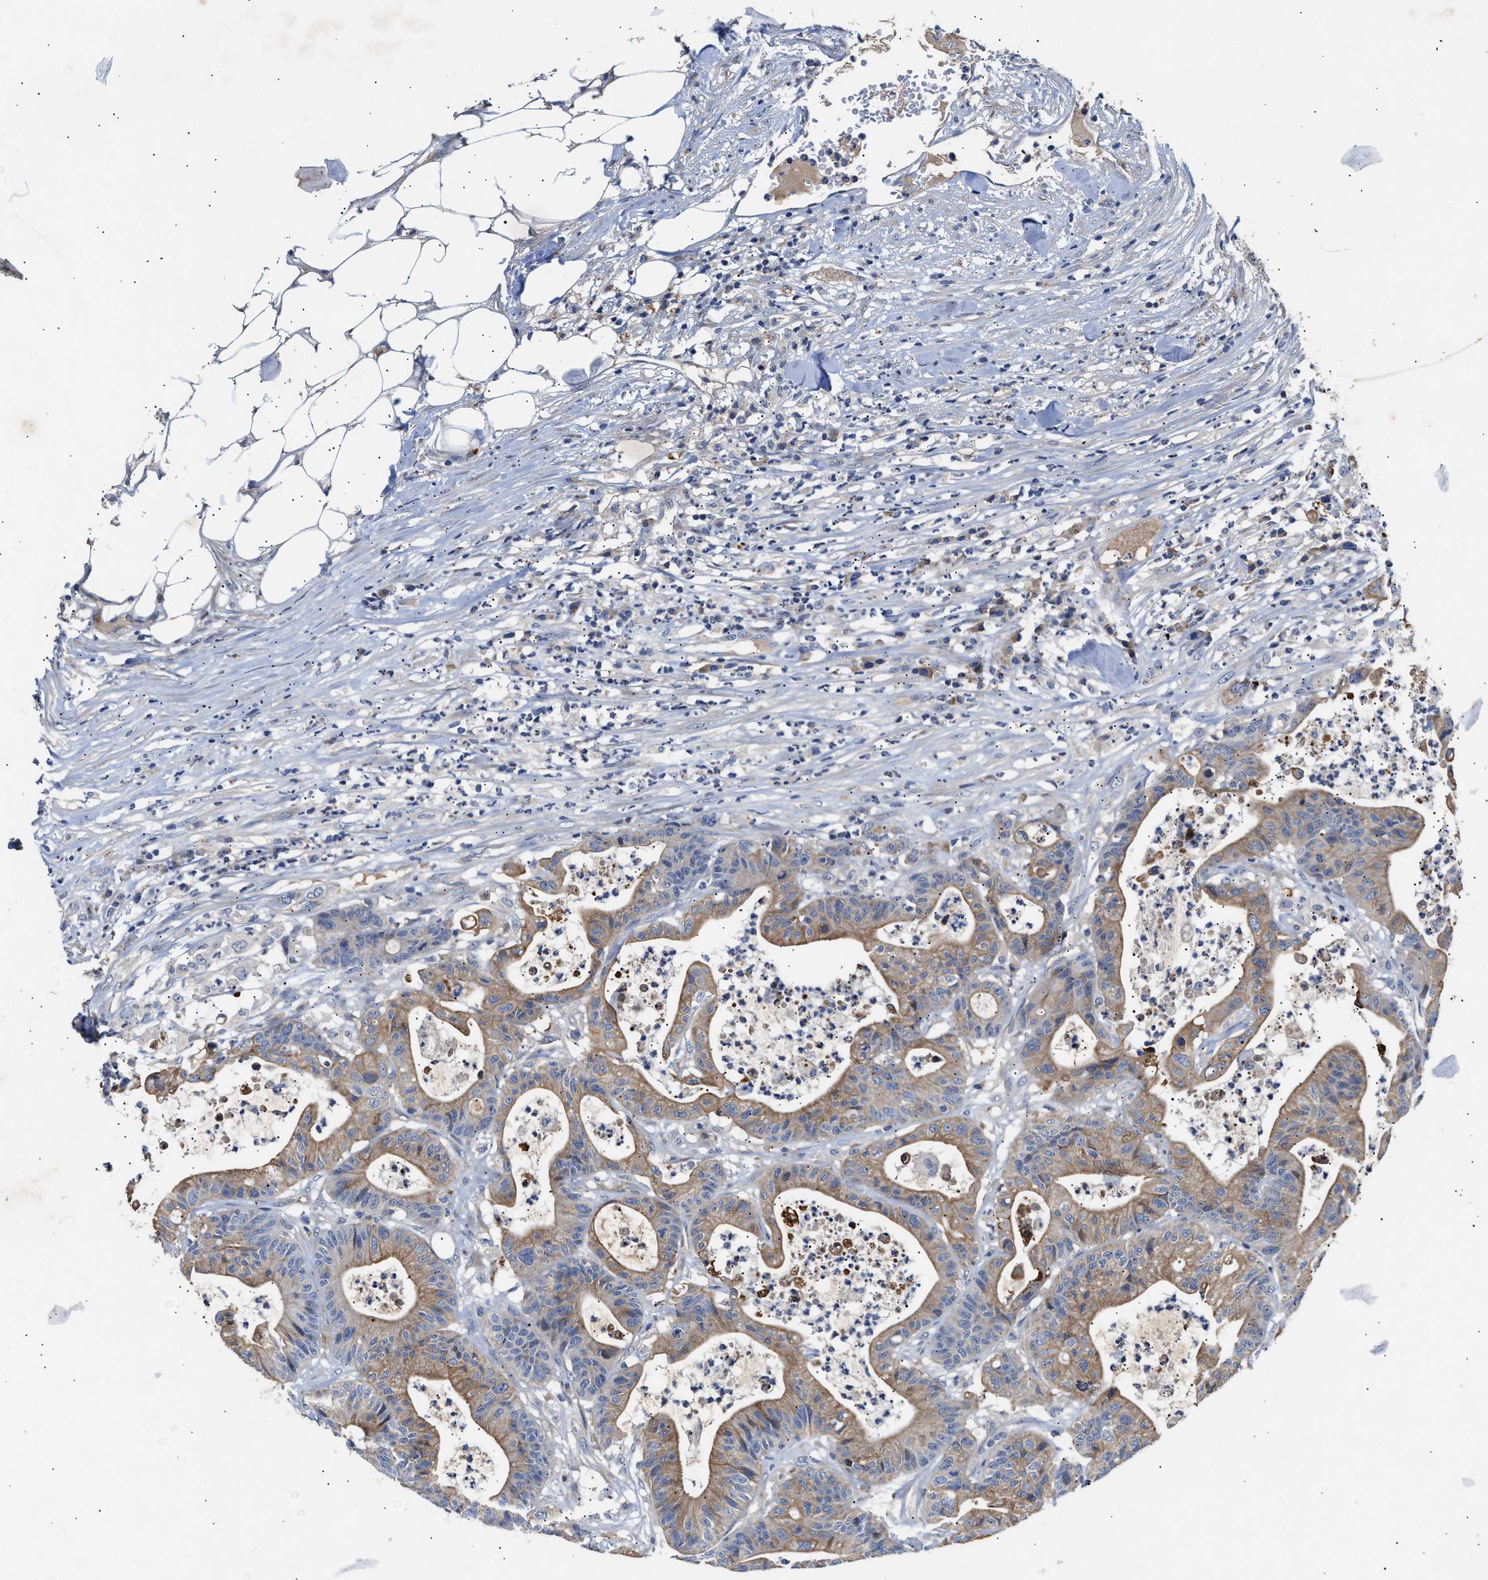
{"staining": {"intensity": "weak", "quantity": ">75%", "location": "cytoplasmic/membranous"}, "tissue": "colorectal cancer", "cell_type": "Tumor cells", "image_type": "cancer", "snomed": [{"axis": "morphology", "description": "Adenocarcinoma, NOS"}, {"axis": "topography", "description": "Colon"}], "caption": "Tumor cells show low levels of weak cytoplasmic/membranous positivity in about >75% of cells in human colorectal cancer. The staining was performed using DAB (3,3'-diaminobenzidine) to visualize the protein expression in brown, while the nuclei were stained in blue with hematoxylin (Magnification: 20x).", "gene": "CCDC146", "patient": {"sex": "female", "age": 84}}